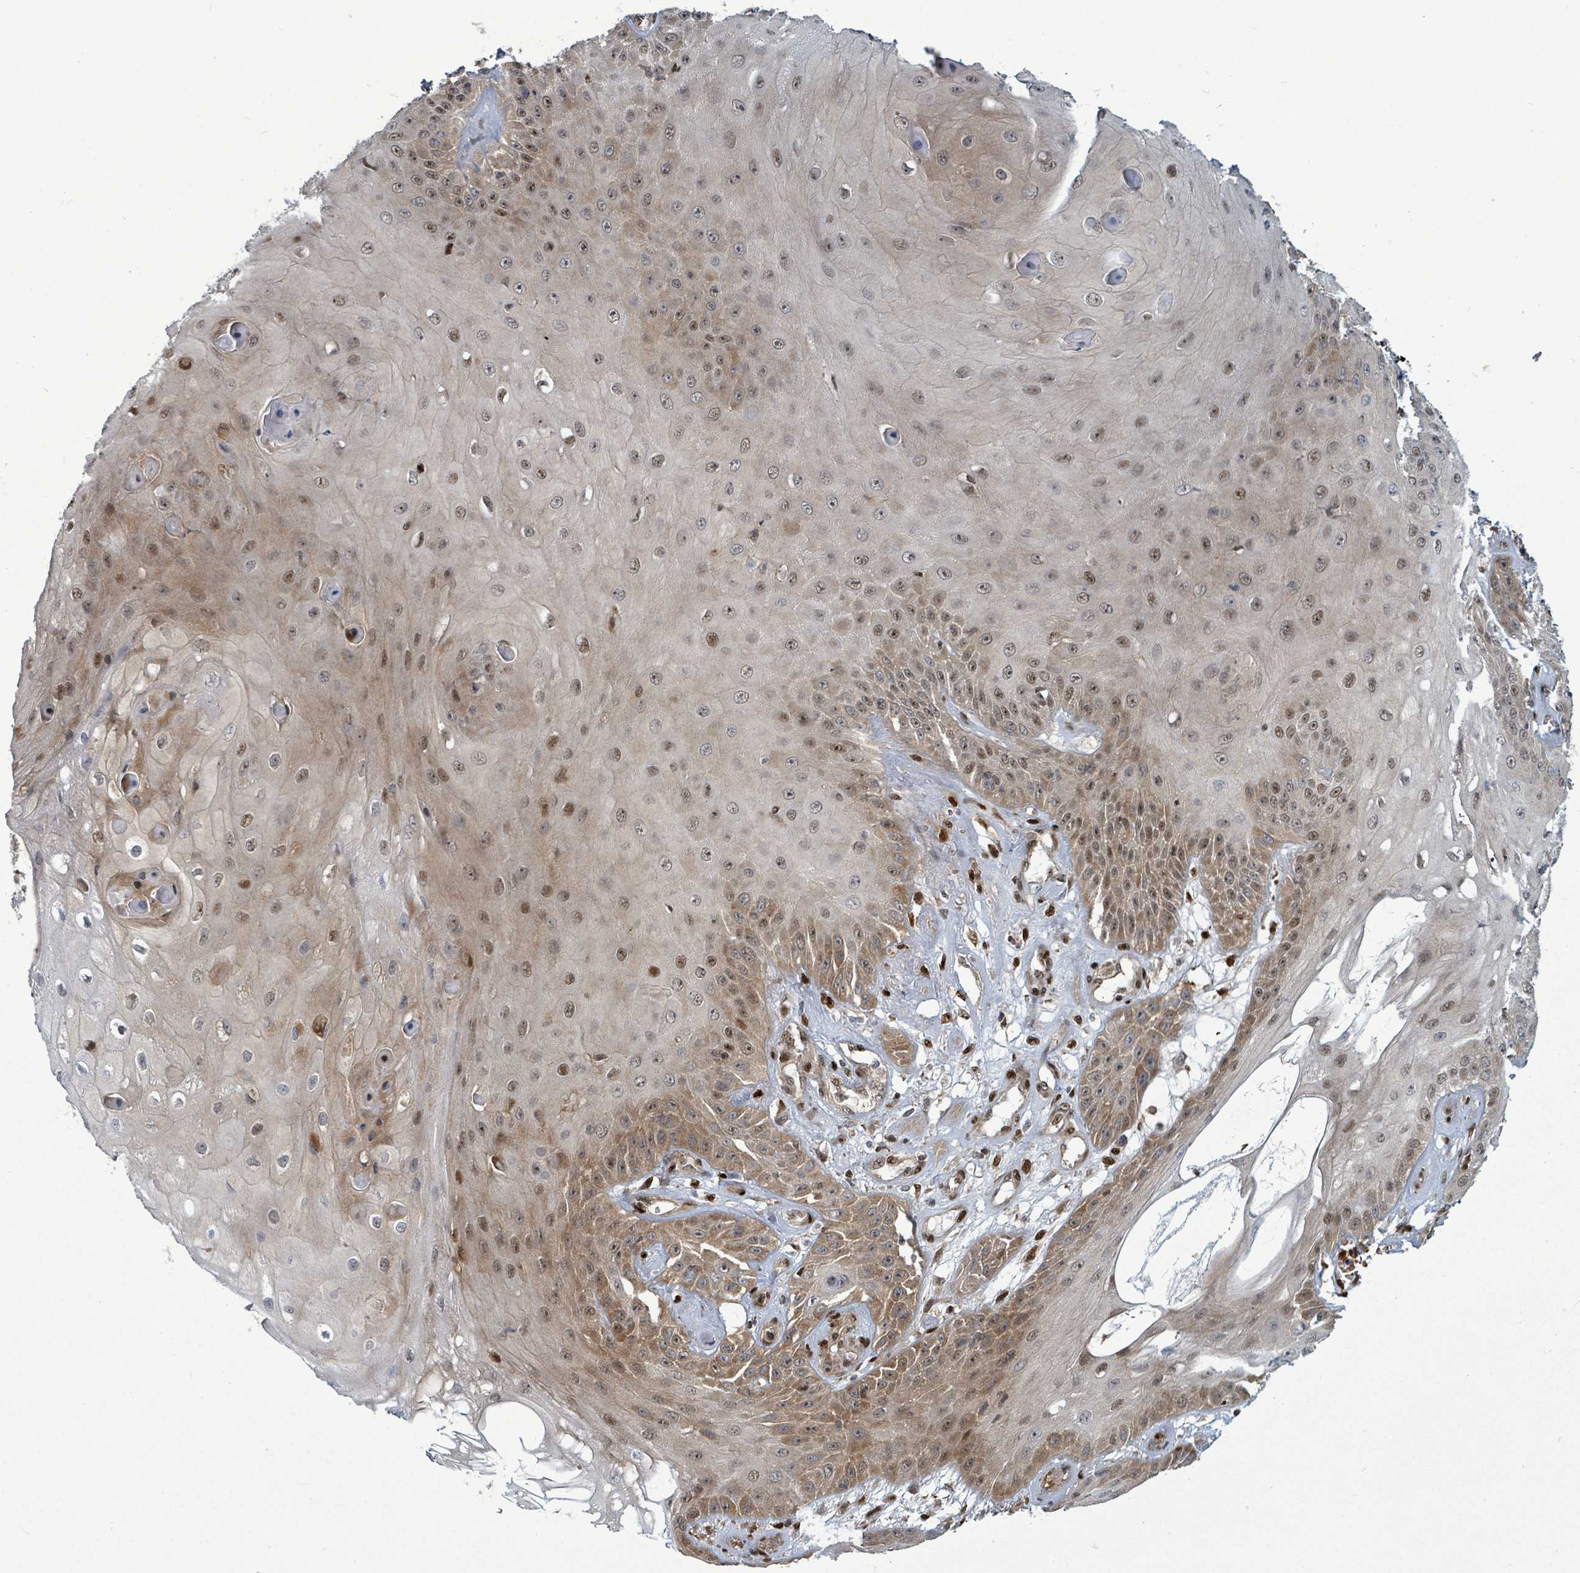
{"staining": {"intensity": "moderate", "quantity": ">75%", "location": "cytoplasmic/membranous,nuclear"}, "tissue": "skin cancer", "cell_type": "Tumor cells", "image_type": "cancer", "snomed": [{"axis": "morphology", "description": "Squamous cell carcinoma, NOS"}, {"axis": "topography", "description": "Skin"}], "caption": "Squamous cell carcinoma (skin) stained with DAB immunohistochemistry (IHC) reveals medium levels of moderate cytoplasmic/membranous and nuclear staining in about >75% of tumor cells.", "gene": "TRDMT1", "patient": {"sex": "male", "age": 70}}